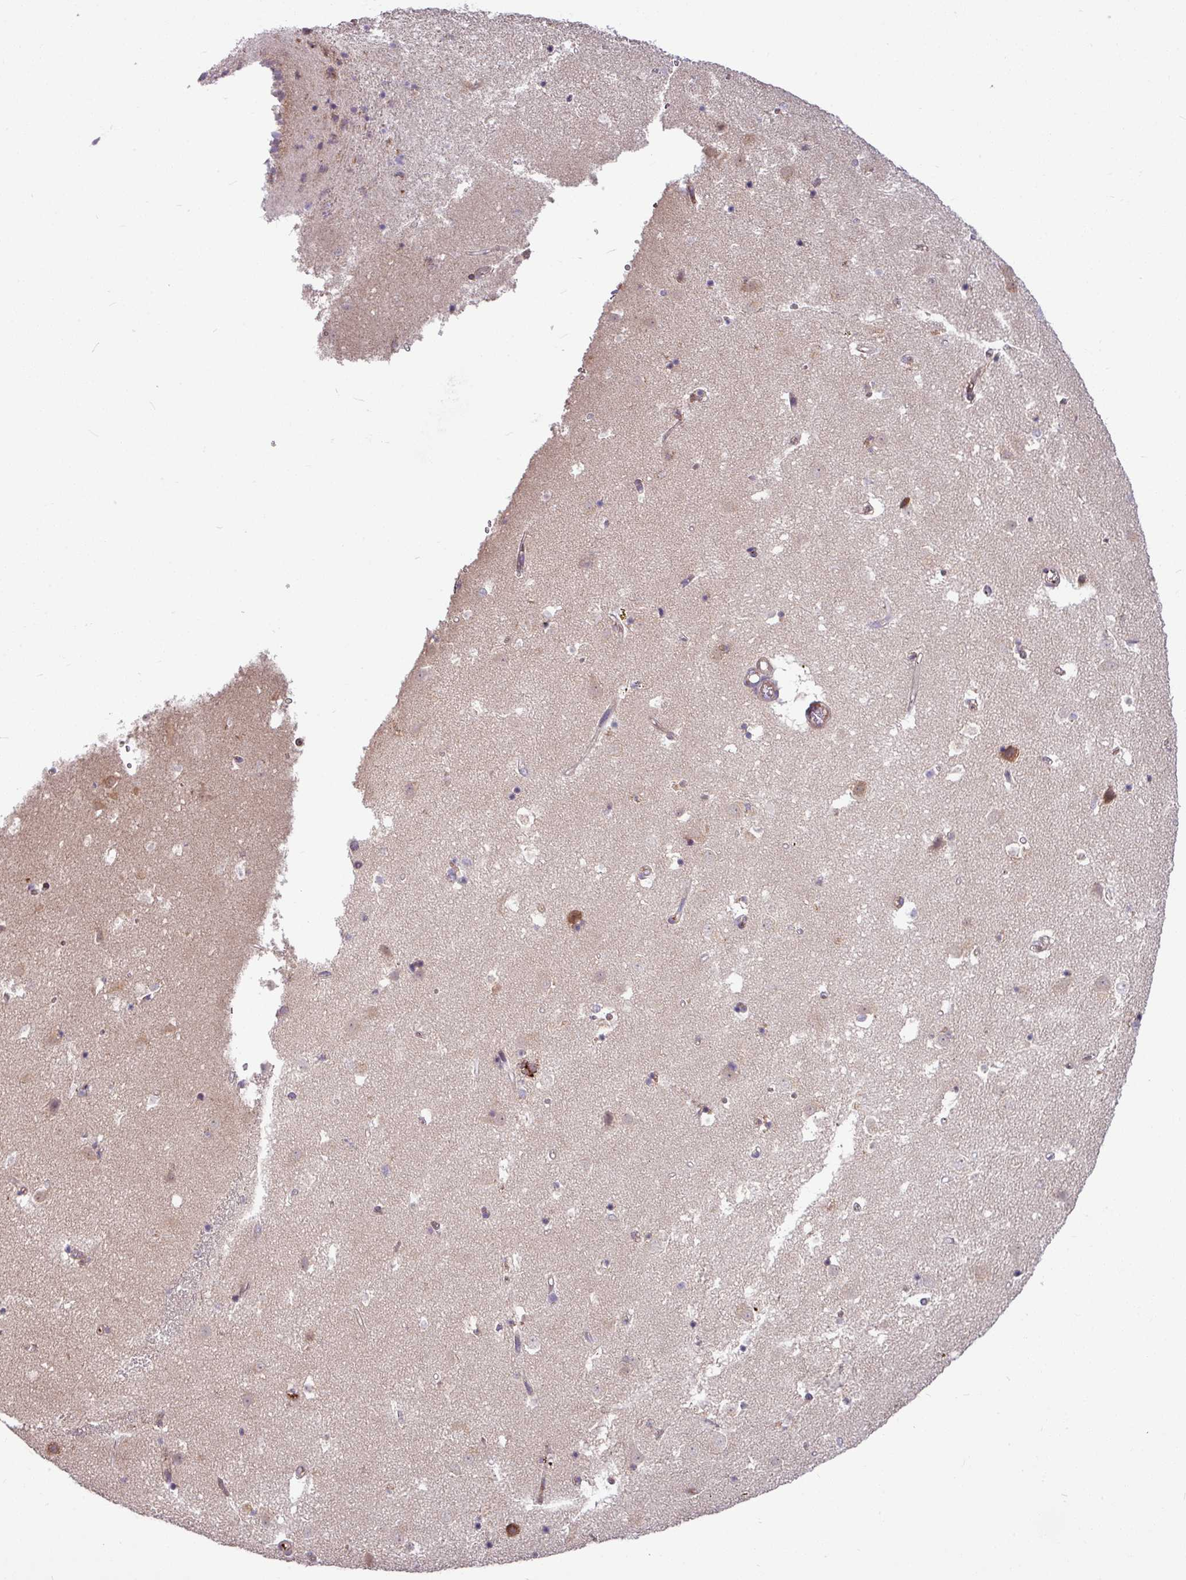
{"staining": {"intensity": "weak", "quantity": "<25%", "location": "cytoplasmic/membranous"}, "tissue": "caudate", "cell_type": "Glial cells", "image_type": "normal", "snomed": [{"axis": "morphology", "description": "Normal tissue, NOS"}, {"axis": "topography", "description": "Lateral ventricle wall"}], "caption": "Caudate was stained to show a protein in brown. There is no significant positivity in glial cells. Brightfield microscopy of immunohistochemistry stained with DAB (brown) and hematoxylin (blue), captured at high magnification.", "gene": "LSM12", "patient": {"sex": "male", "age": 58}}